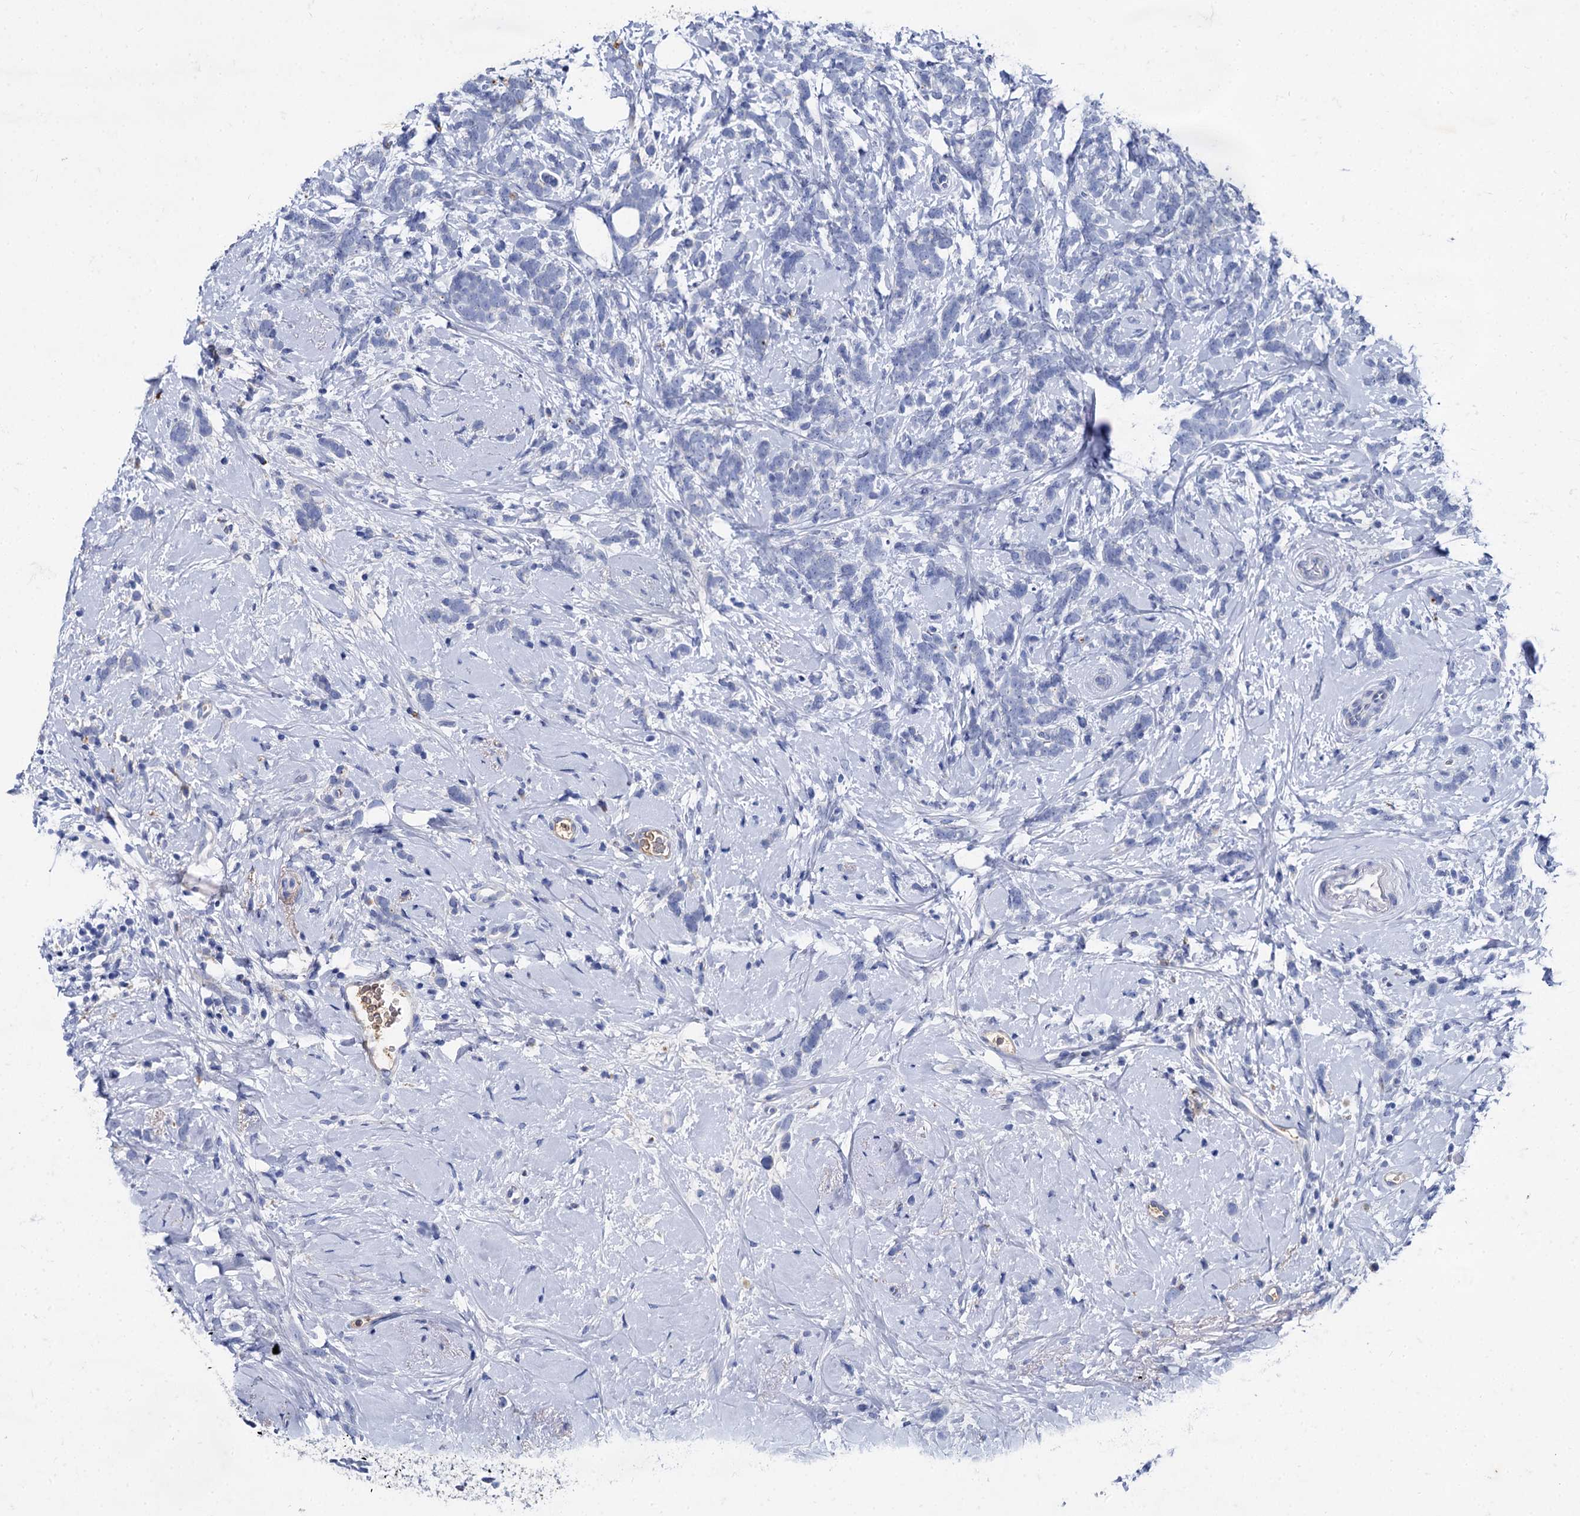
{"staining": {"intensity": "negative", "quantity": "none", "location": "none"}, "tissue": "breast cancer", "cell_type": "Tumor cells", "image_type": "cancer", "snomed": [{"axis": "morphology", "description": "Lobular carcinoma"}, {"axis": "topography", "description": "Breast"}], "caption": "Immunohistochemistry of human lobular carcinoma (breast) shows no staining in tumor cells. (Stains: DAB (3,3'-diaminobenzidine) immunohistochemistry with hematoxylin counter stain, Microscopy: brightfield microscopy at high magnification).", "gene": "TMEM72", "patient": {"sex": "female", "age": 58}}